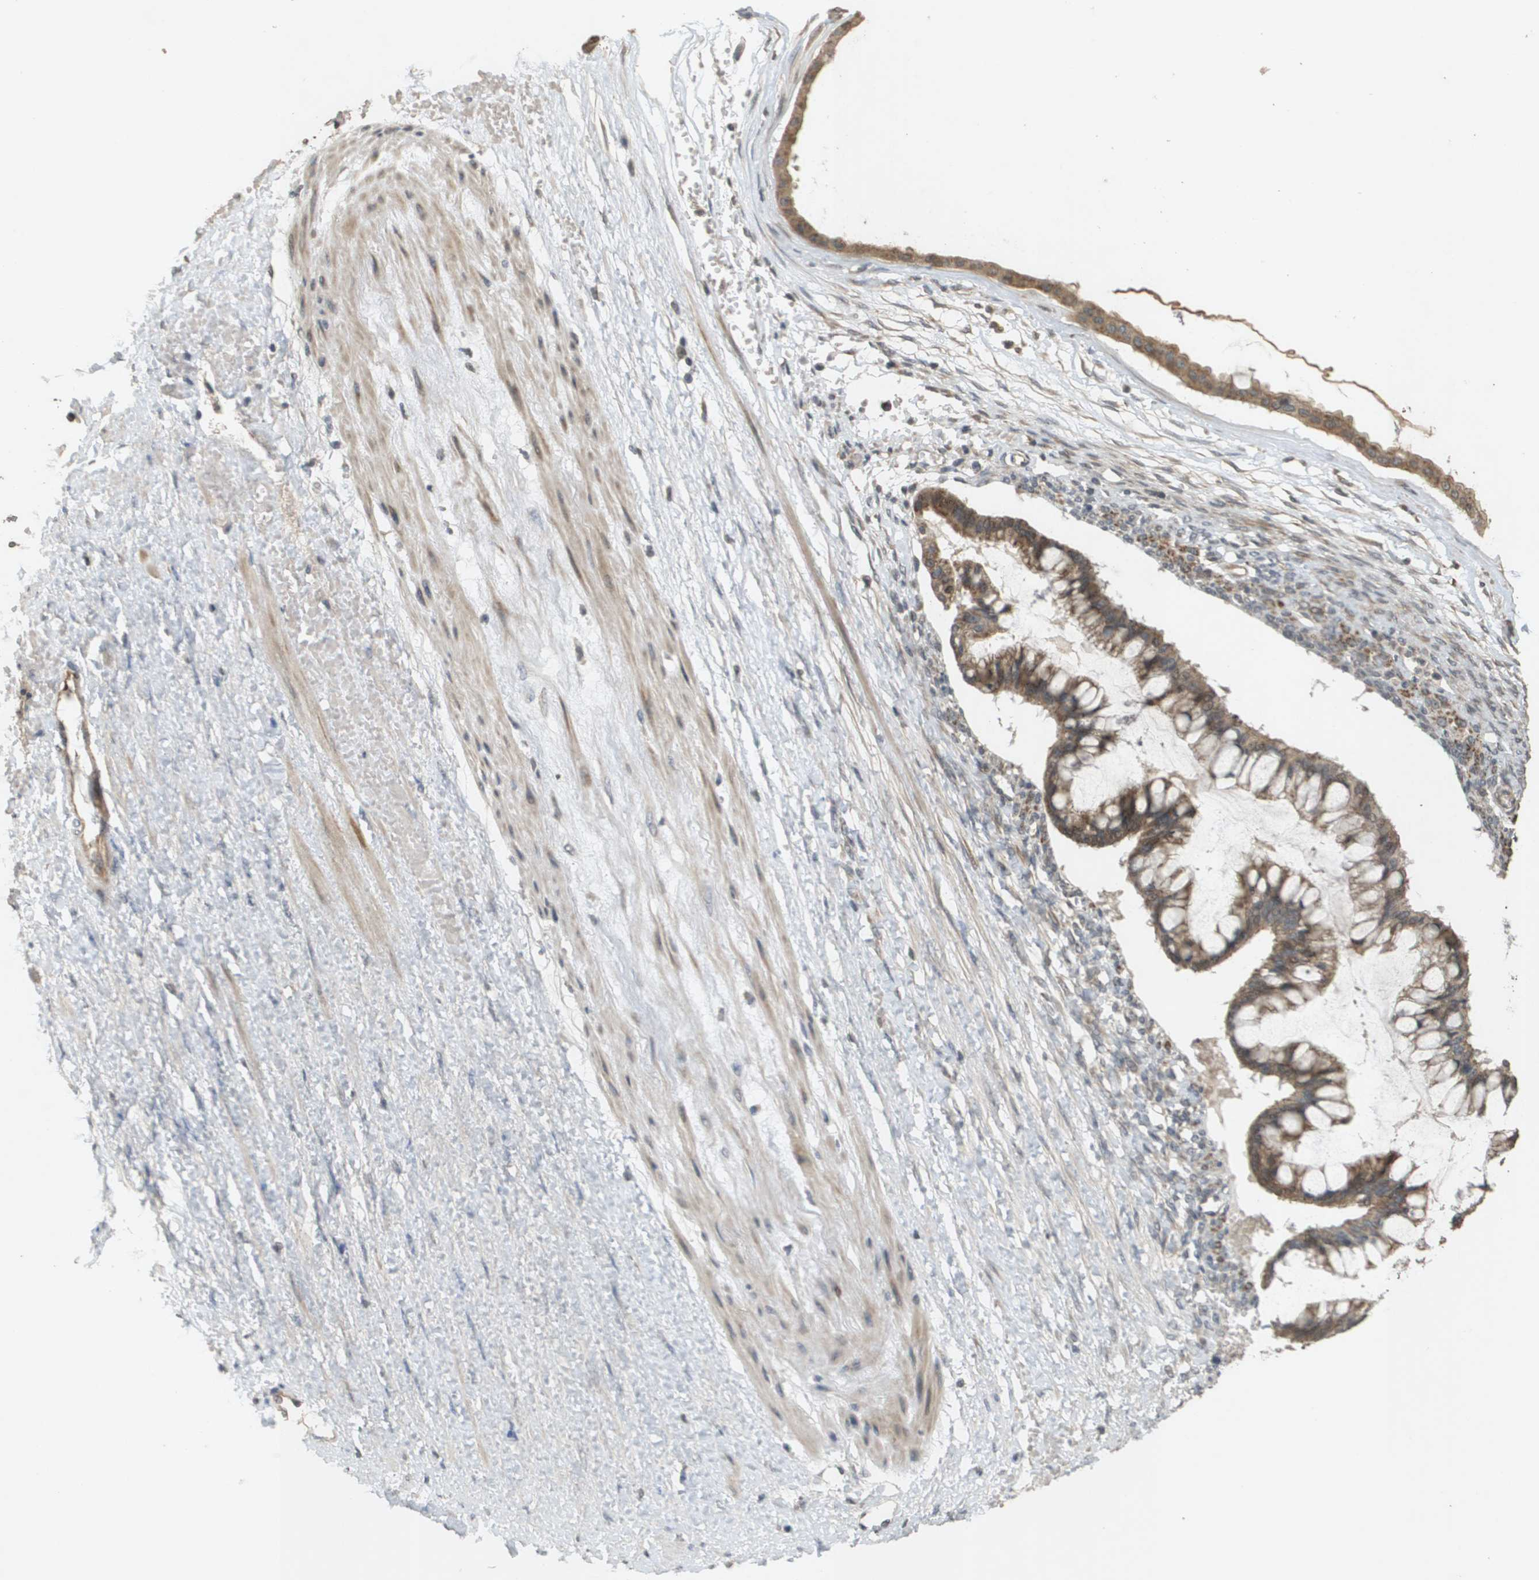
{"staining": {"intensity": "moderate", "quantity": ">75%", "location": "cytoplasmic/membranous"}, "tissue": "ovarian cancer", "cell_type": "Tumor cells", "image_type": "cancer", "snomed": [{"axis": "morphology", "description": "Cystadenocarcinoma, mucinous, NOS"}, {"axis": "topography", "description": "Ovary"}], "caption": "Ovarian mucinous cystadenocarcinoma stained for a protein (brown) shows moderate cytoplasmic/membranous positive expression in about >75% of tumor cells.", "gene": "RAB21", "patient": {"sex": "female", "age": 73}}